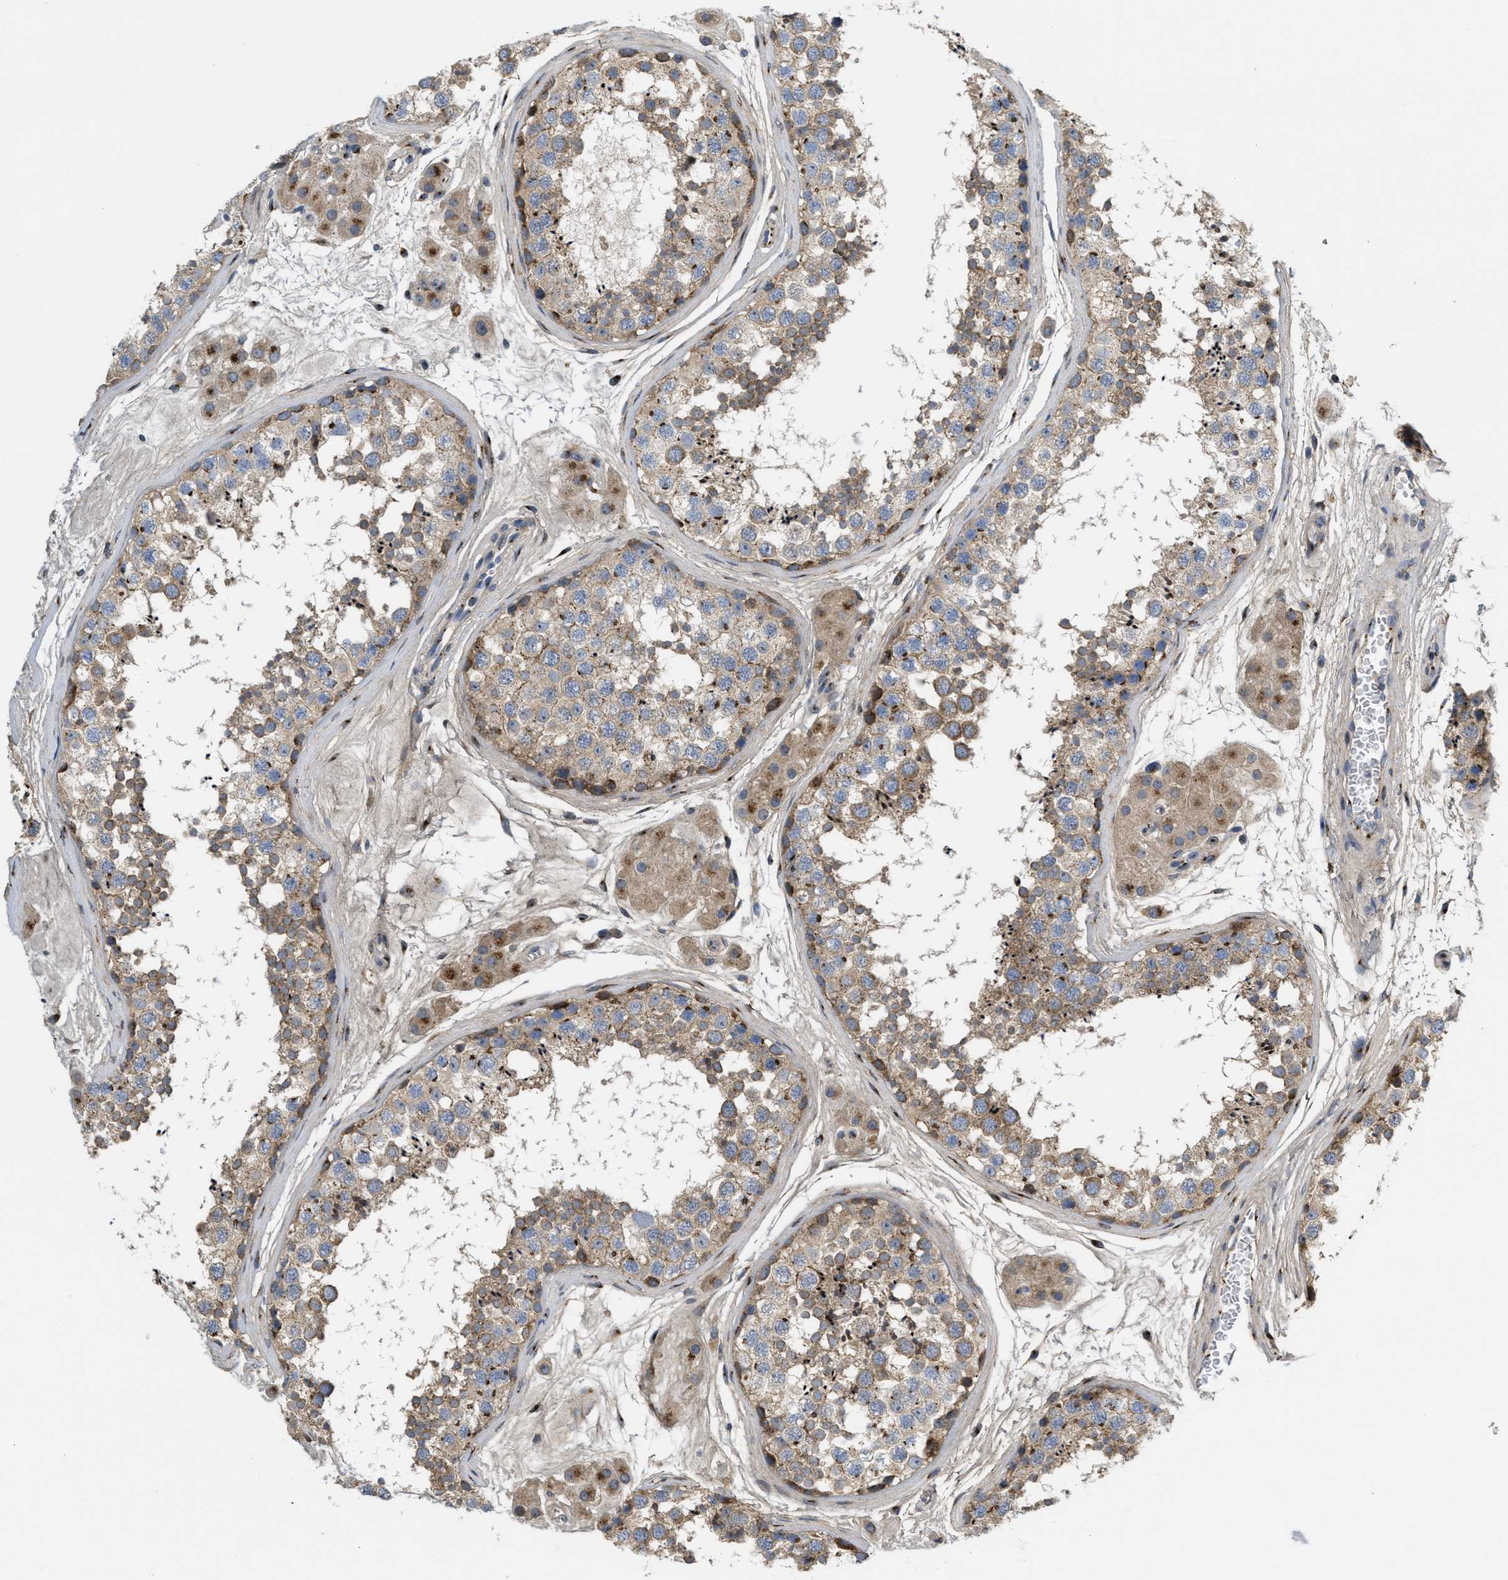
{"staining": {"intensity": "moderate", "quantity": ">75%", "location": "cytoplasmic/membranous"}, "tissue": "testis", "cell_type": "Cells in seminiferous ducts", "image_type": "normal", "snomed": [{"axis": "morphology", "description": "Normal tissue, NOS"}, {"axis": "topography", "description": "Testis"}], "caption": "Moderate cytoplasmic/membranous protein staining is seen in about >75% of cells in seminiferous ducts in testis. (DAB (3,3'-diaminobenzidine) IHC, brown staining for protein, blue staining for nuclei).", "gene": "ZNF70", "patient": {"sex": "male", "age": 56}}